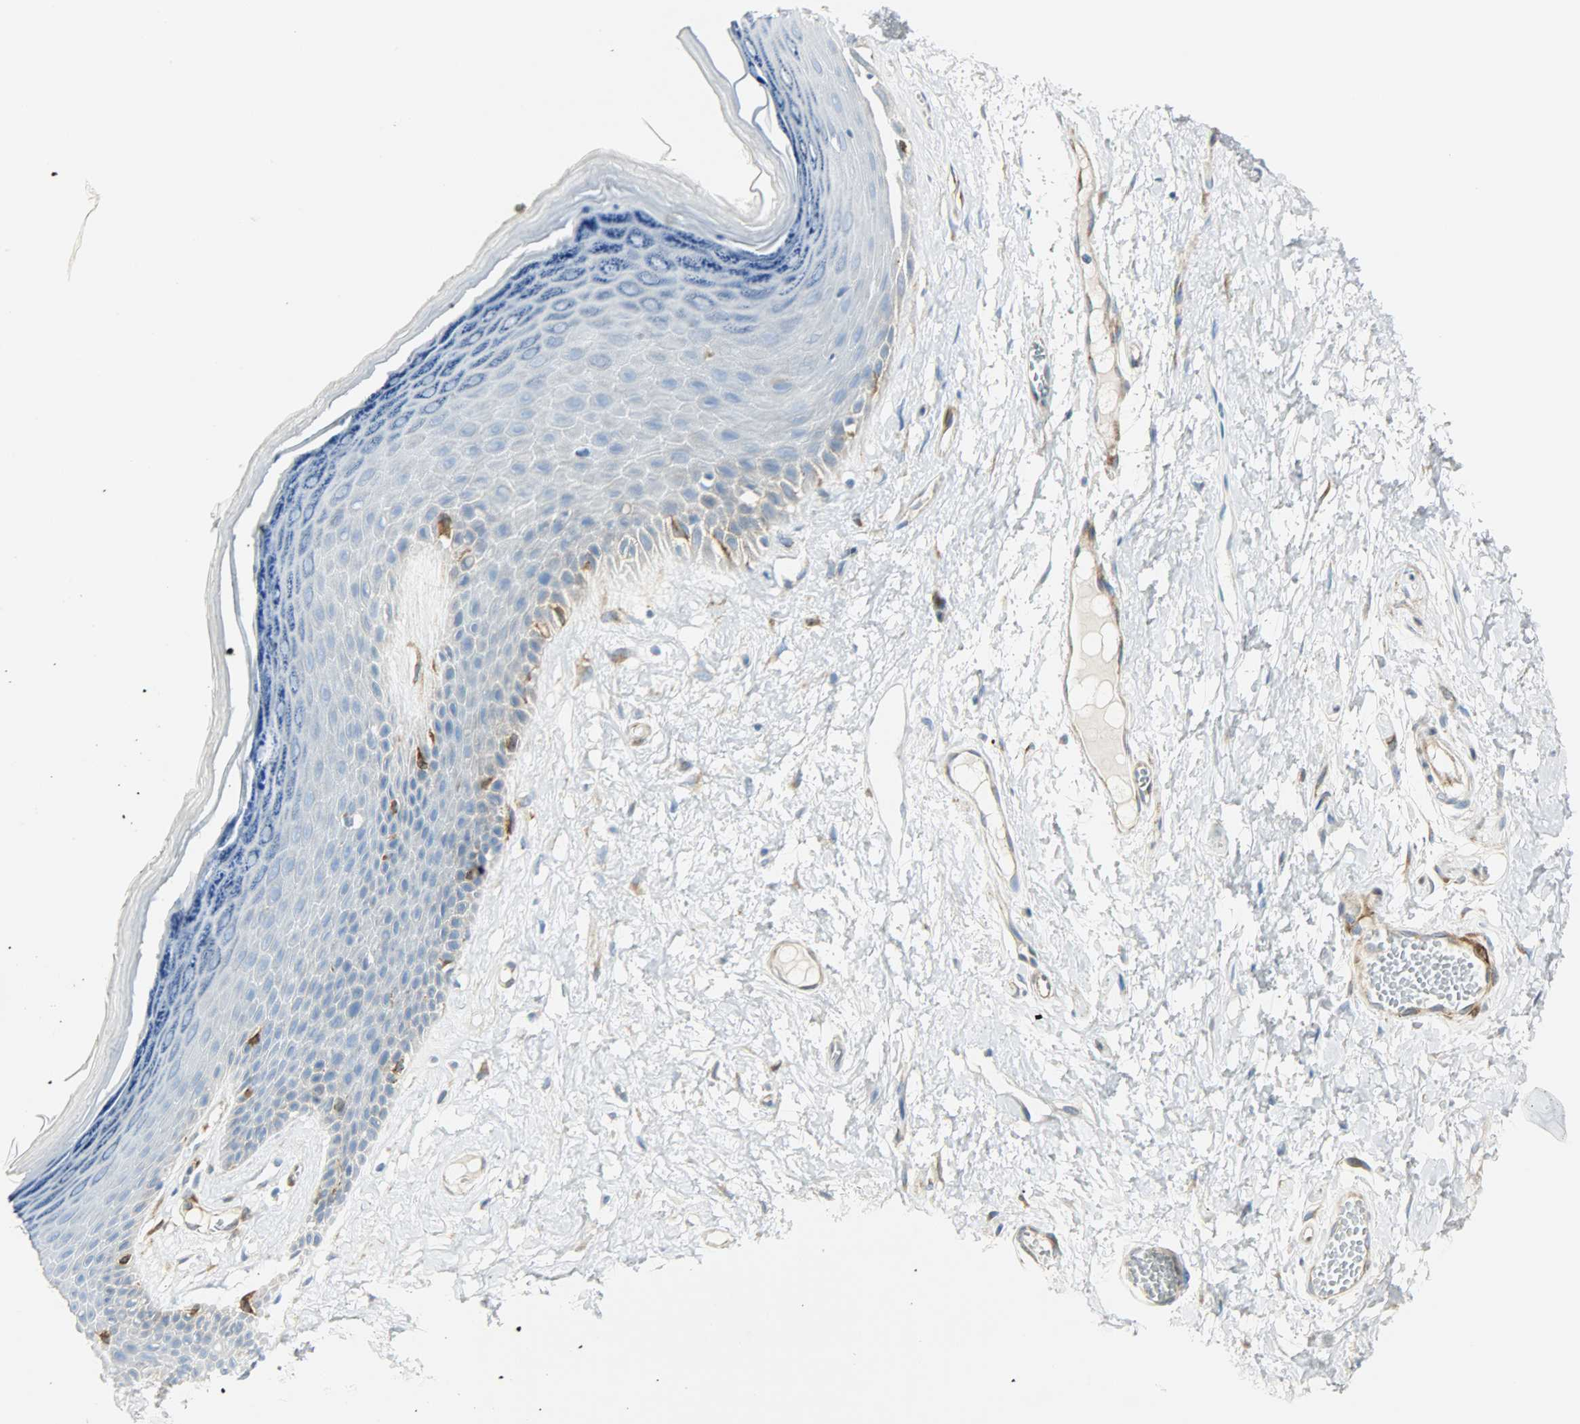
{"staining": {"intensity": "moderate", "quantity": "<25%", "location": "cytoplasmic/membranous"}, "tissue": "skin", "cell_type": "Epidermal cells", "image_type": "normal", "snomed": [{"axis": "morphology", "description": "Normal tissue, NOS"}, {"axis": "morphology", "description": "Inflammation, NOS"}, {"axis": "topography", "description": "Vulva"}], "caption": "Immunohistochemical staining of benign human skin reveals low levels of moderate cytoplasmic/membranous positivity in about <25% of epidermal cells.", "gene": "PKD2", "patient": {"sex": "female", "age": 84}}